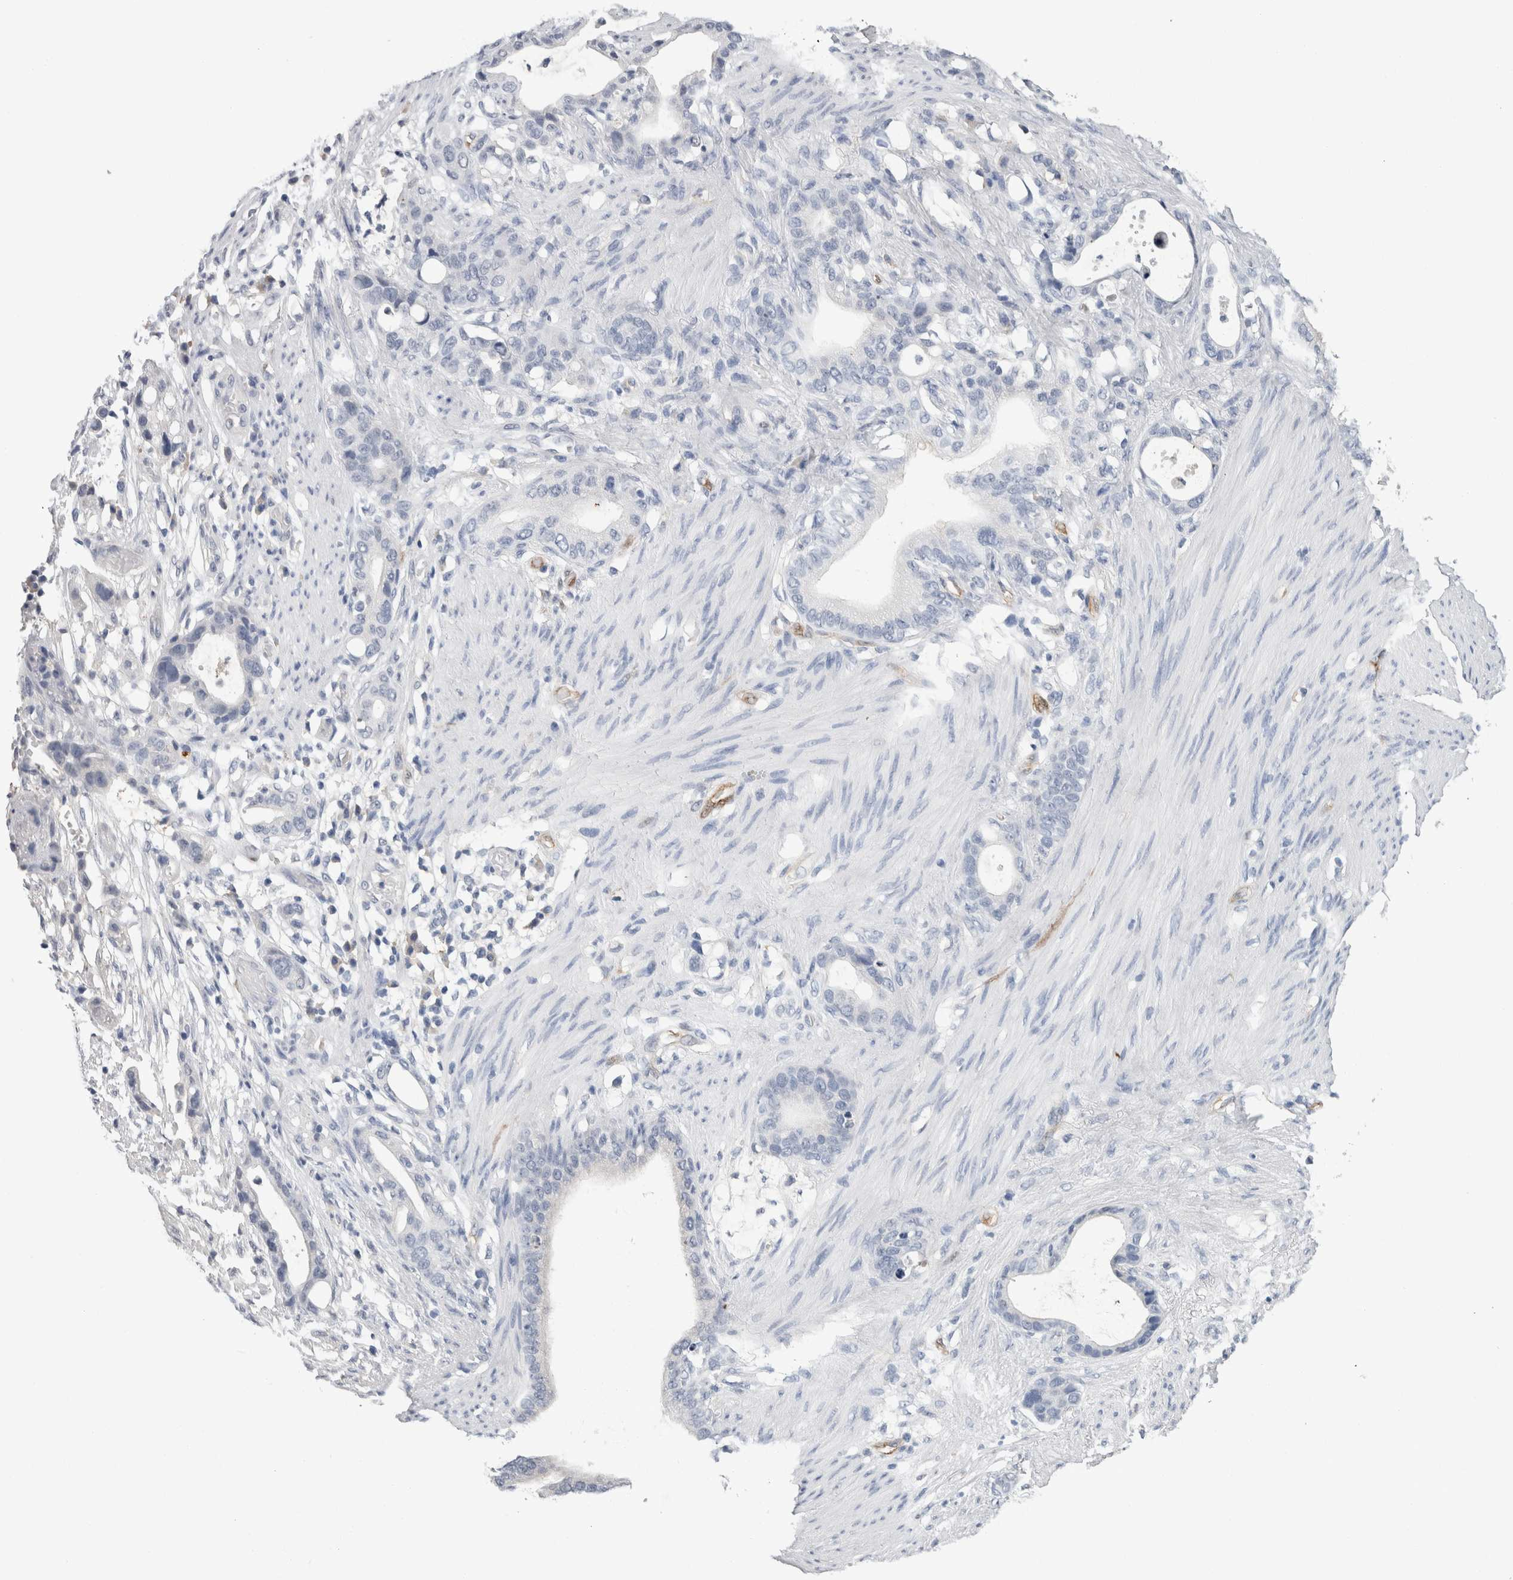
{"staining": {"intensity": "negative", "quantity": "none", "location": "none"}, "tissue": "stomach cancer", "cell_type": "Tumor cells", "image_type": "cancer", "snomed": [{"axis": "morphology", "description": "Adenocarcinoma, NOS"}, {"axis": "topography", "description": "Stomach"}], "caption": "DAB immunohistochemical staining of human stomach adenocarcinoma reveals no significant positivity in tumor cells.", "gene": "FABP4", "patient": {"sex": "female", "age": 75}}